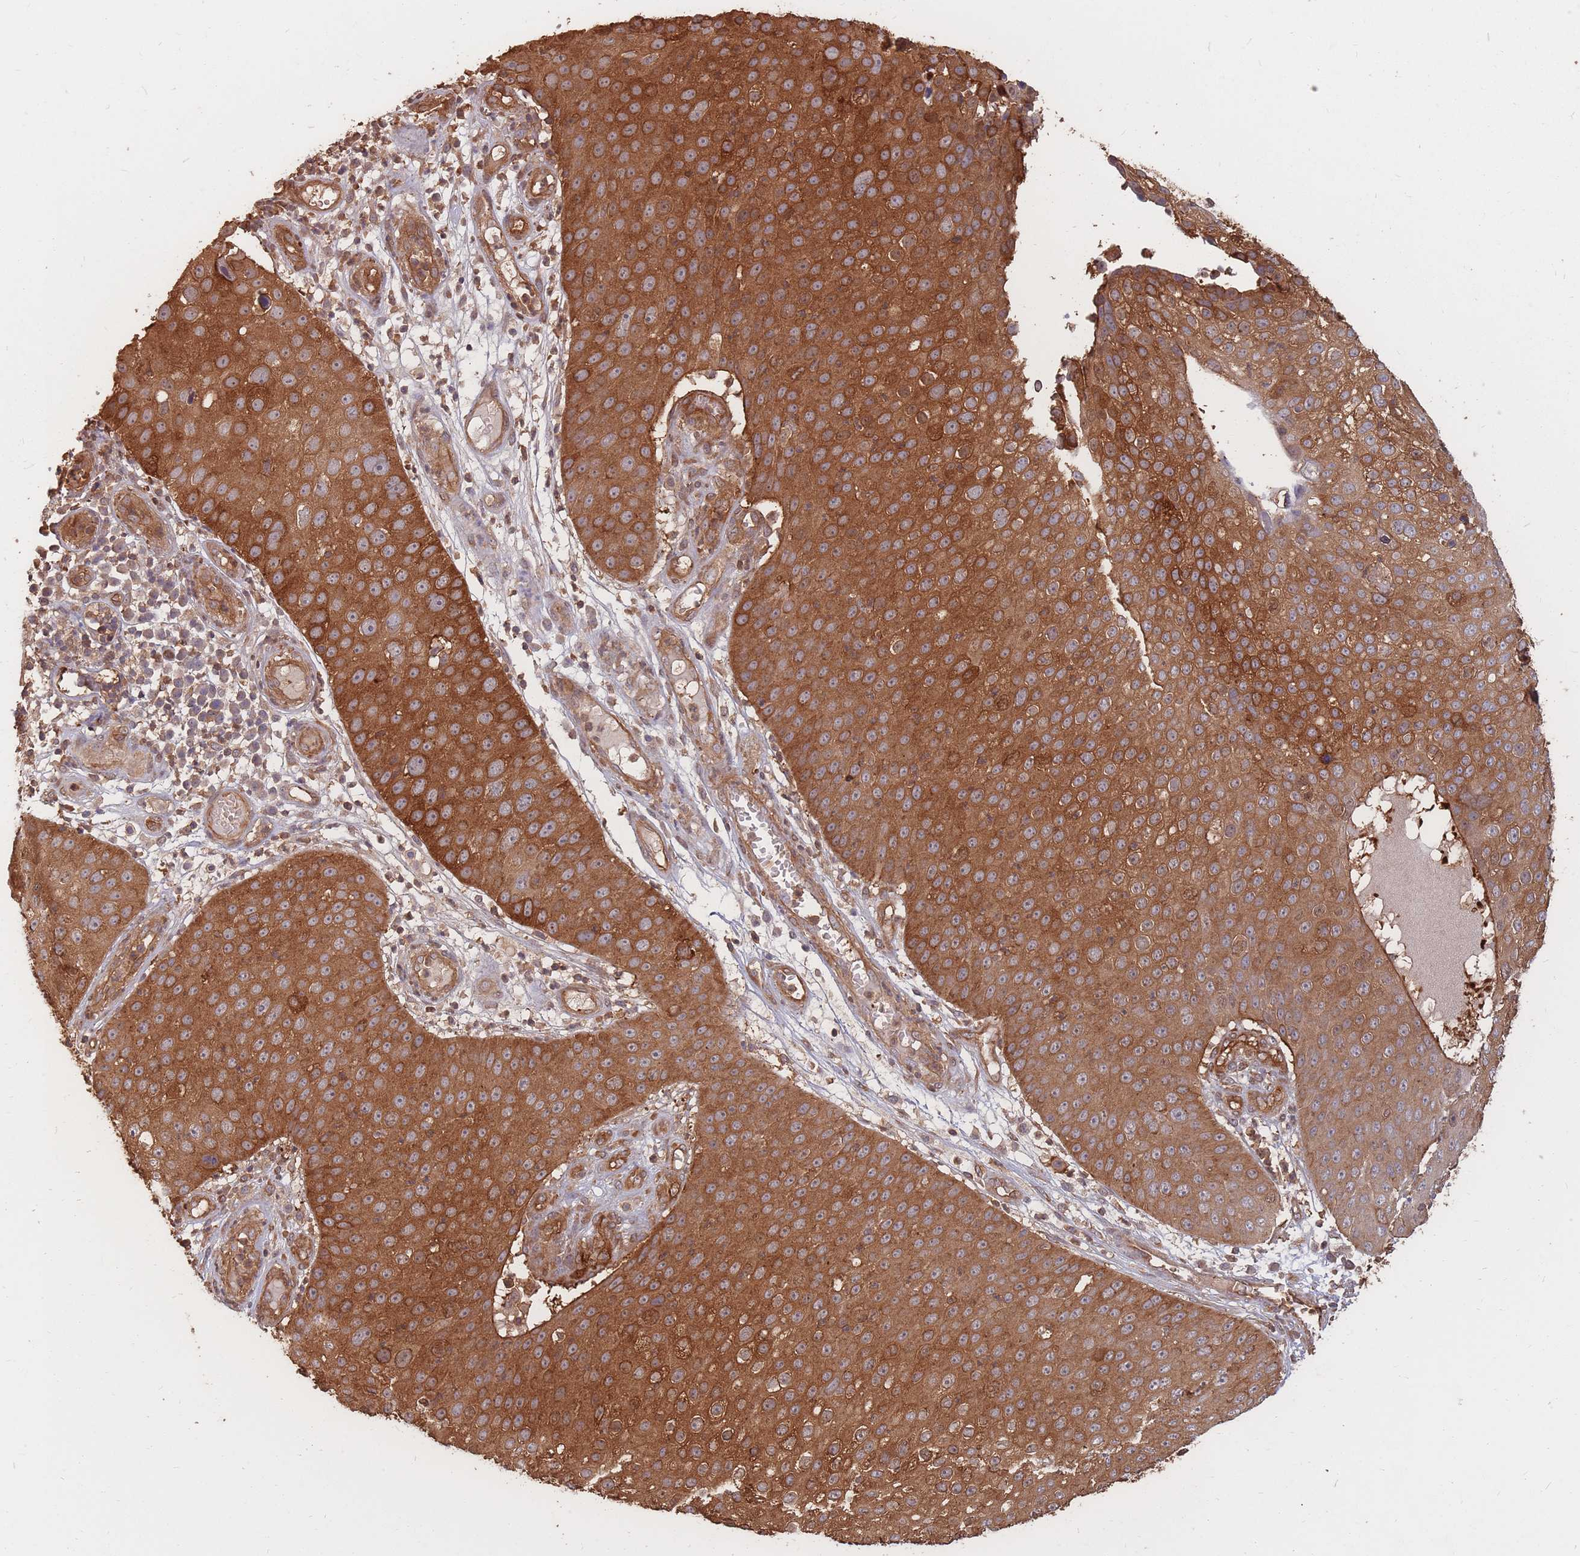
{"staining": {"intensity": "strong", "quantity": ">75%", "location": "cytoplasmic/membranous"}, "tissue": "skin cancer", "cell_type": "Tumor cells", "image_type": "cancer", "snomed": [{"axis": "morphology", "description": "Squamous cell carcinoma, NOS"}, {"axis": "topography", "description": "Skin"}], "caption": "The micrograph reveals a brown stain indicating the presence of a protein in the cytoplasmic/membranous of tumor cells in skin cancer.", "gene": "PLS3", "patient": {"sex": "male", "age": 71}}